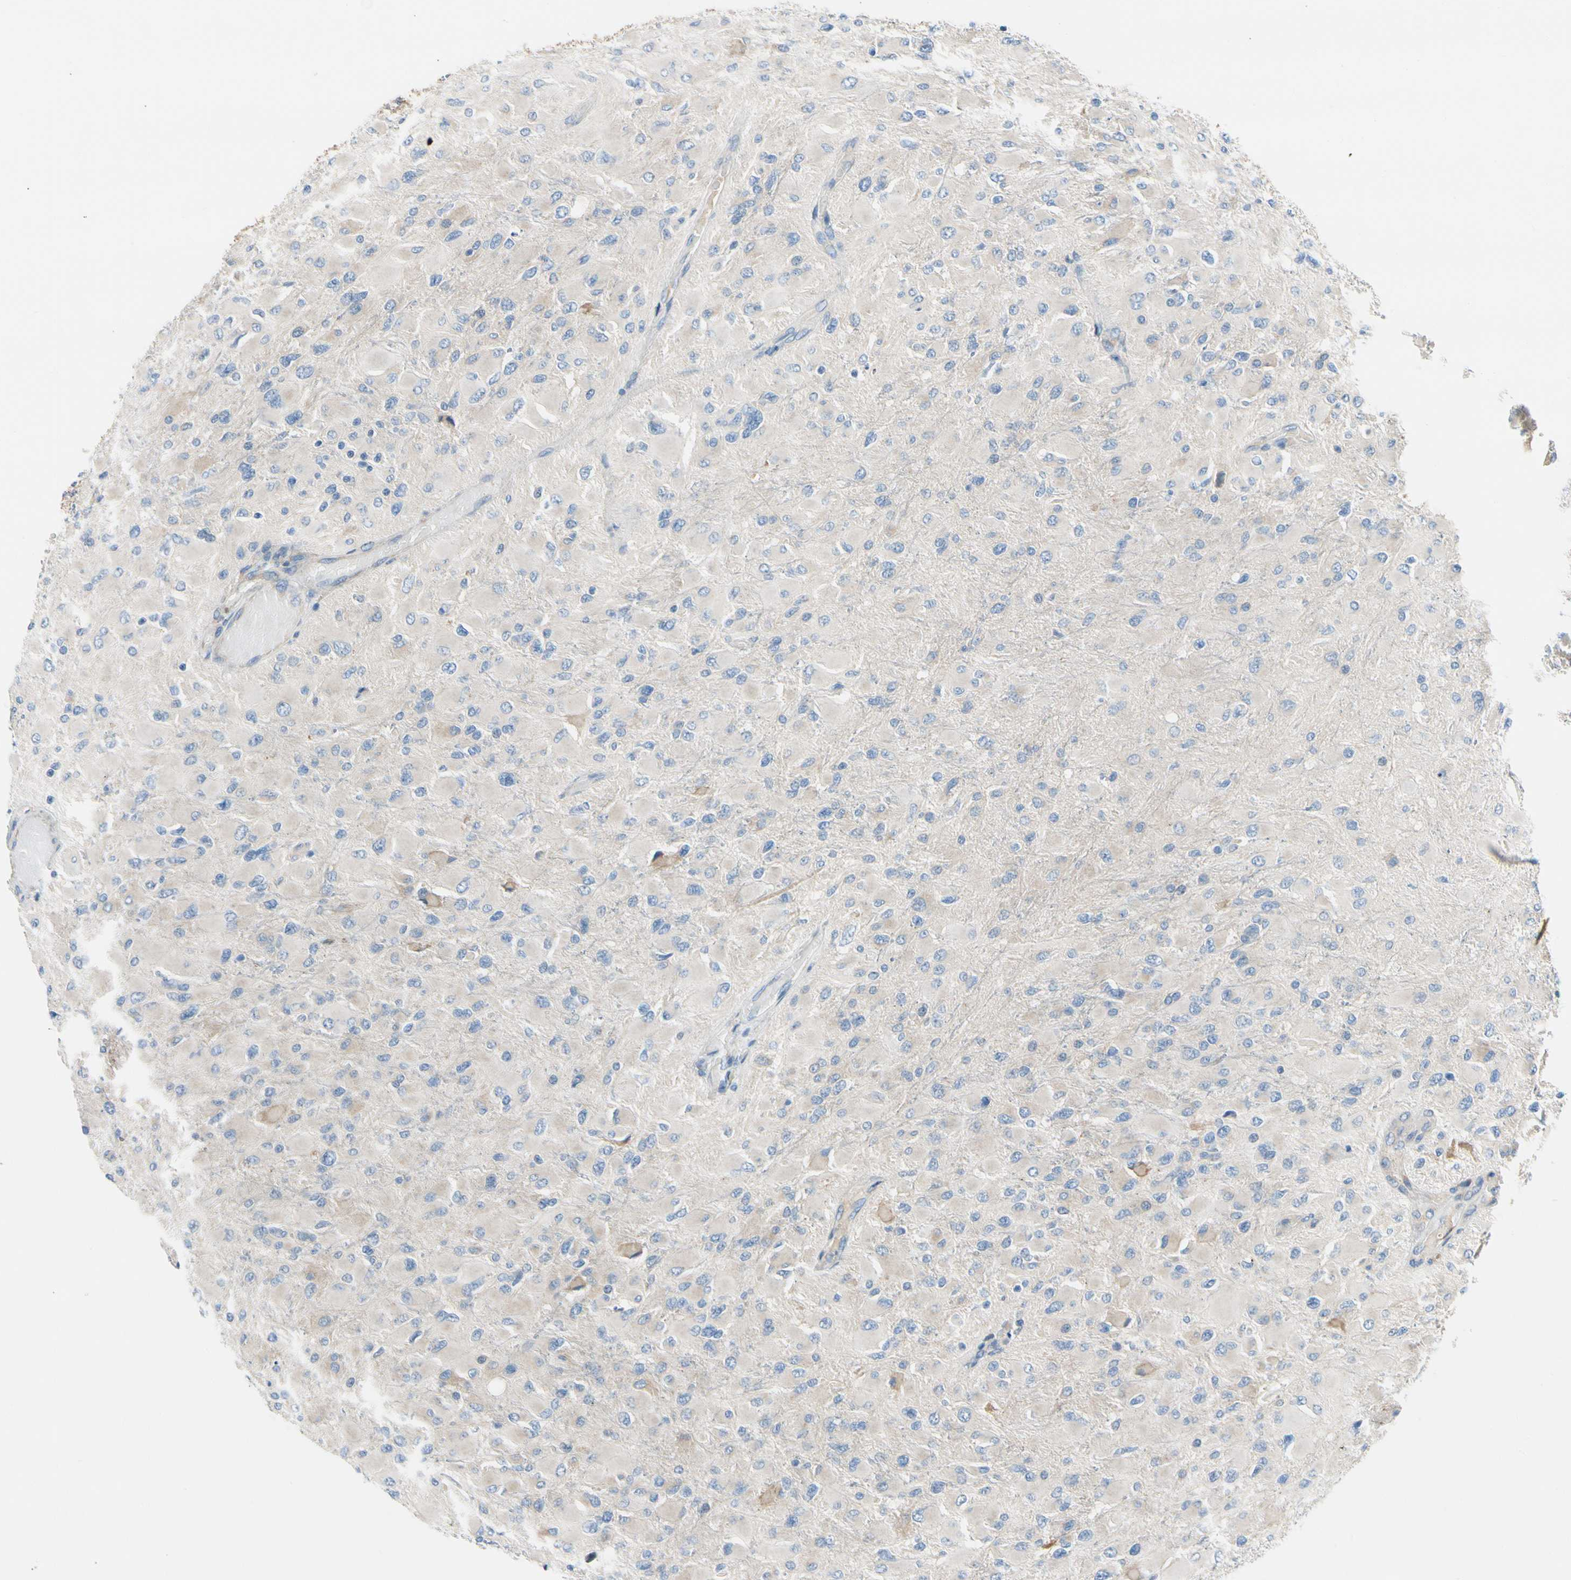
{"staining": {"intensity": "negative", "quantity": "none", "location": "none"}, "tissue": "glioma", "cell_type": "Tumor cells", "image_type": "cancer", "snomed": [{"axis": "morphology", "description": "Glioma, malignant, High grade"}, {"axis": "topography", "description": "Cerebral cortex"}], "caption": "Micrograph shows no protein staining in tumor cells of malignant glioma (high-grade) tissue. Nuclei are stained in blue.", "gene": "STXBP1", "patient": {"sex": "female", "age": 36}}